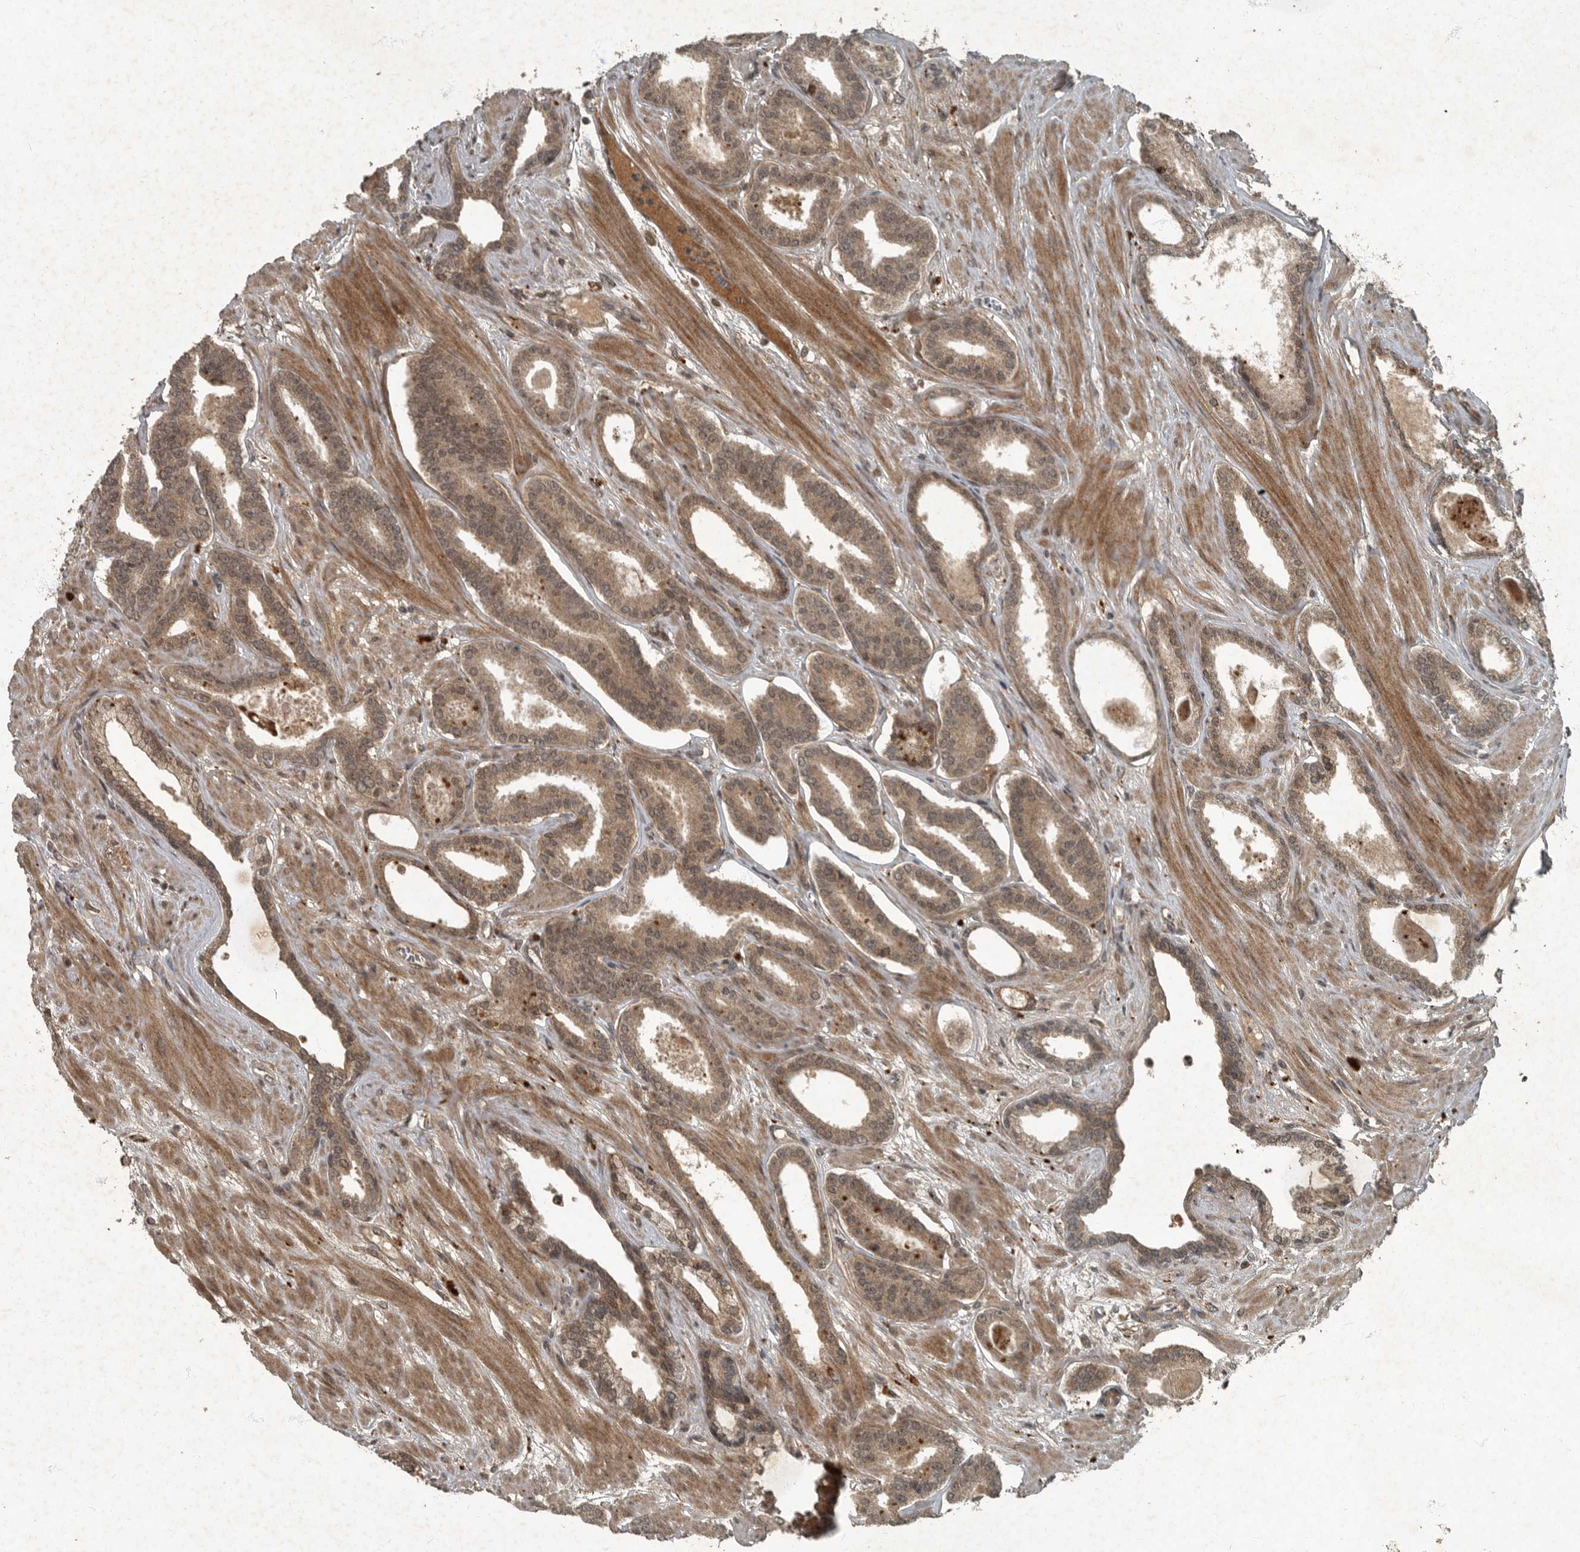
{"staining": {"intensity": "weak", "quantity": ">75%", "location": "cytoplasmic/membranous"}, "tissue": "prostate cancer", "cell_type": "Tumor cells", "image_type": "cancer", "snomed": [{"axis": "morphology", "description": "Adenocarcinoma, Low grade"}, {"axis": "topography", "description": "Prostate"}], "caption": "A high-resolution histopathology image shows IHC staining of adenocarcinoma (low-grade) (prostate), which shows weak cytoplasmic/membranous expression in about >75% of tumor cells. (DAB (3,3'-diaminobenzidine) = brown stain, brightfield microscopy at high magnification).", "gene": "FOXO1", "patient": {"sex": "male", "age": 70}}